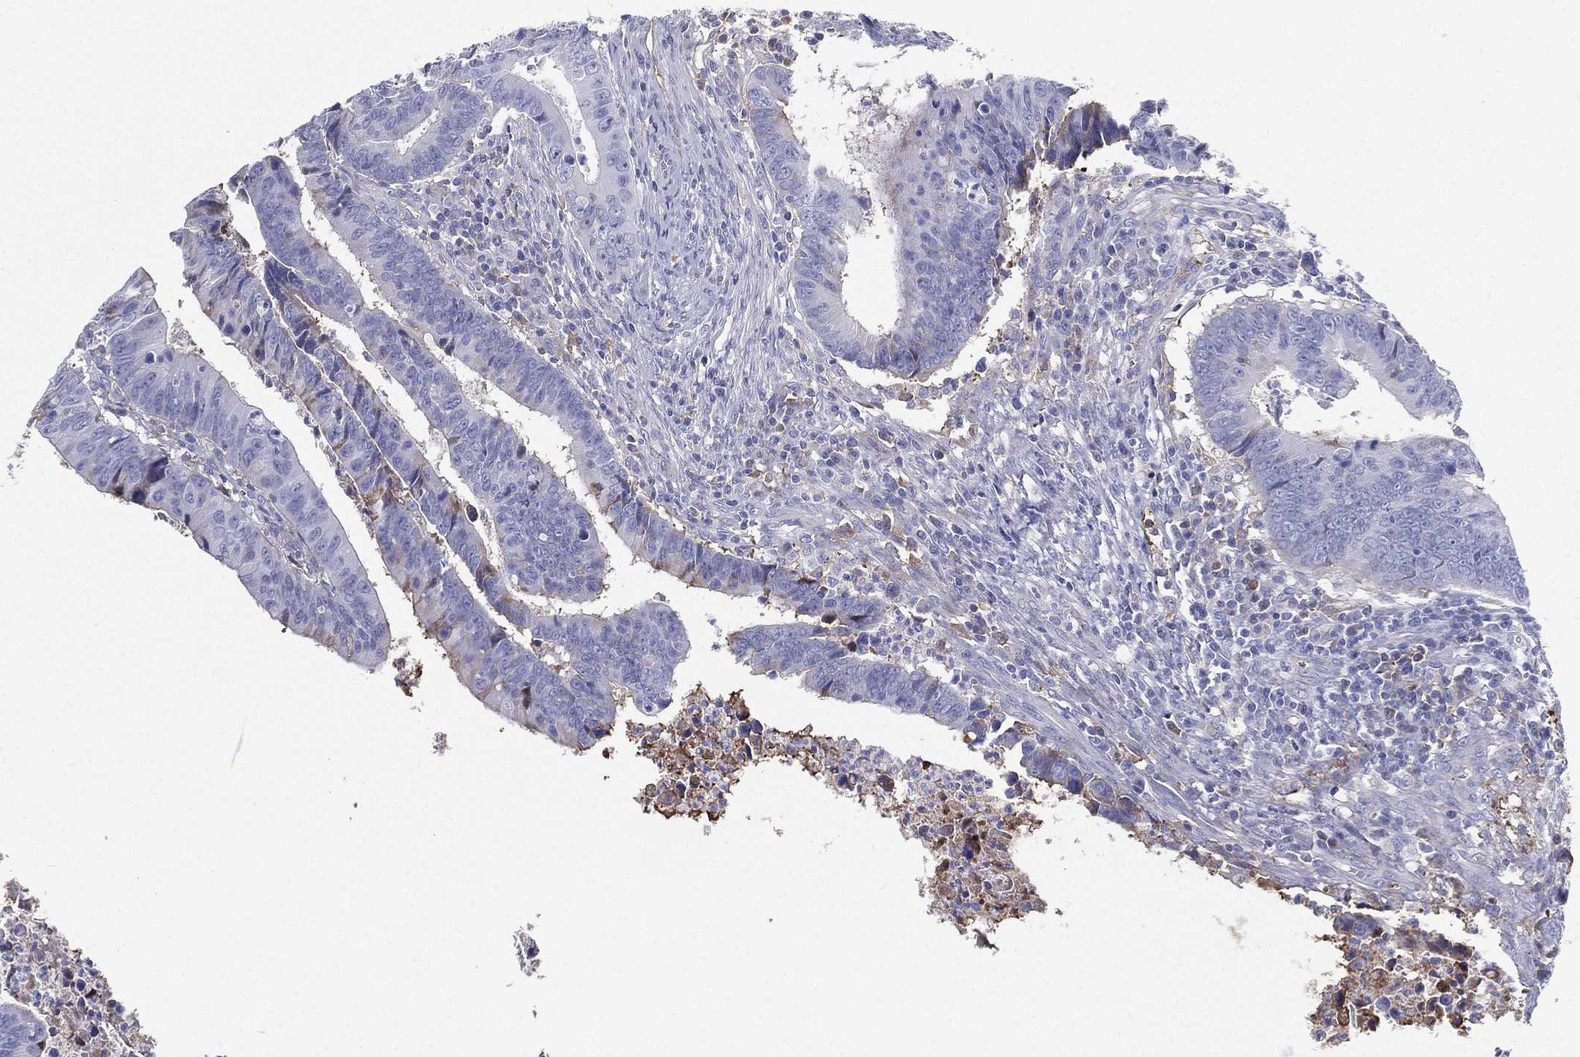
{"staining": {"intensity": "negative", "quantity": "none", "location": "none"}, "tissue": "colorectal cancer", "cell_type": "Tumor cells", "image_type": "cancer", "snomed": [{"axis": "morphology", "description": "Adenocarcinoma, NOS"}, {"axis": "topography", "description": "Colon"}], "caption": "This is a micrograph of immunohistochemistry staining of adenocarcinoma (colorectal), which shows no staining in tumor cells.", "gene": "IFNB1", "patient": {"sex": "female", "age": 87}}